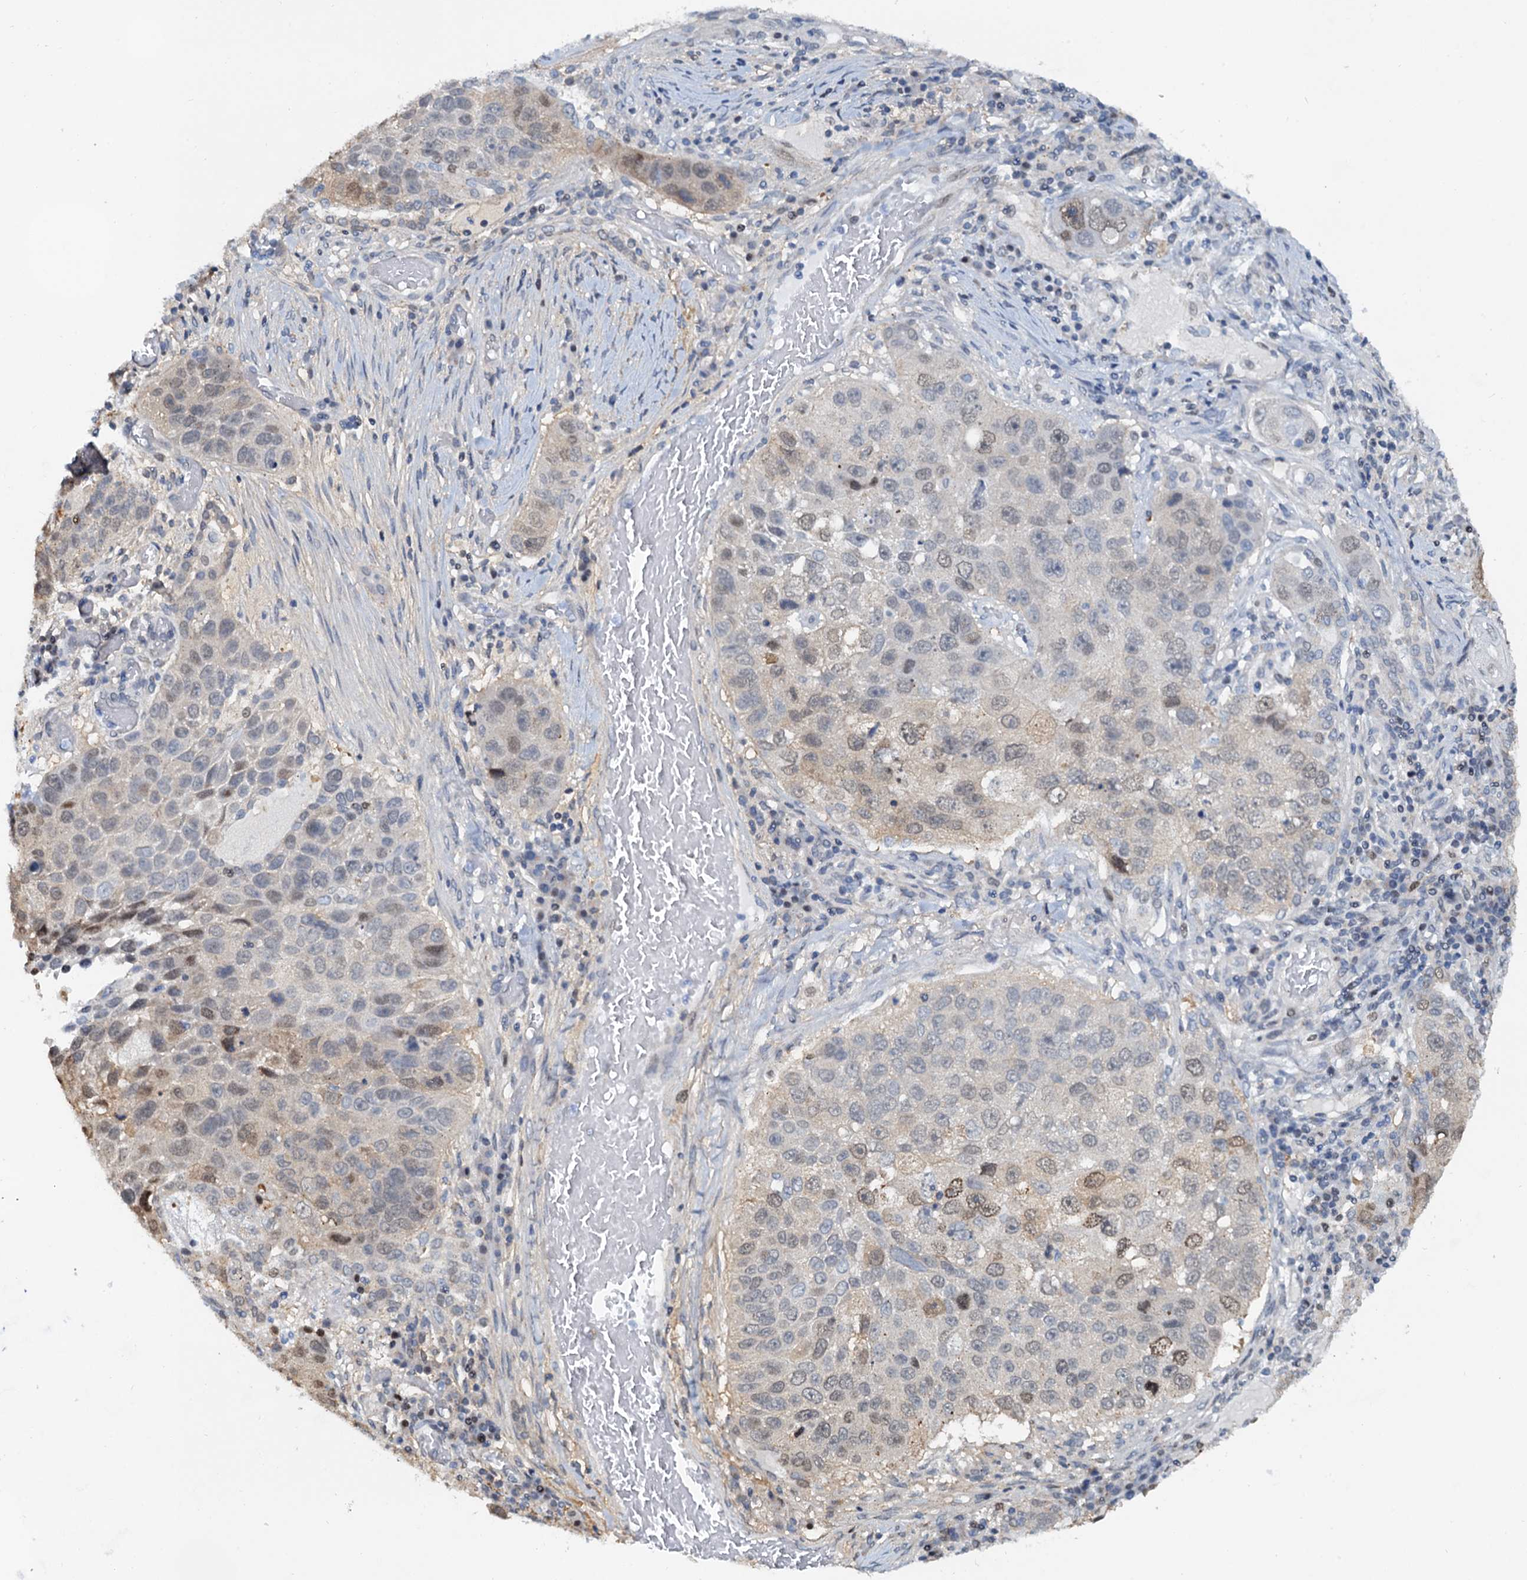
{"staining": {"intensity": "weak", "quantity": "<25%", "location": "nuclear"}, "tissue": "lung cancer", "cell_type": "Tumor cells", "image_type": "cancer", "snomed": [{"axis": "morphology", "description": "Squamous cell carcinoma, NOS"}, {"axis": "topography", "description": "Lung"}], "caption": "Tumor cells show no significant positivity in lung cancer (squamous cell carcinoma). (IHC, brightfield microscopy, high magnification).", "gene": "PTGES3", "patient": {"sex": "male", "age": 61}}